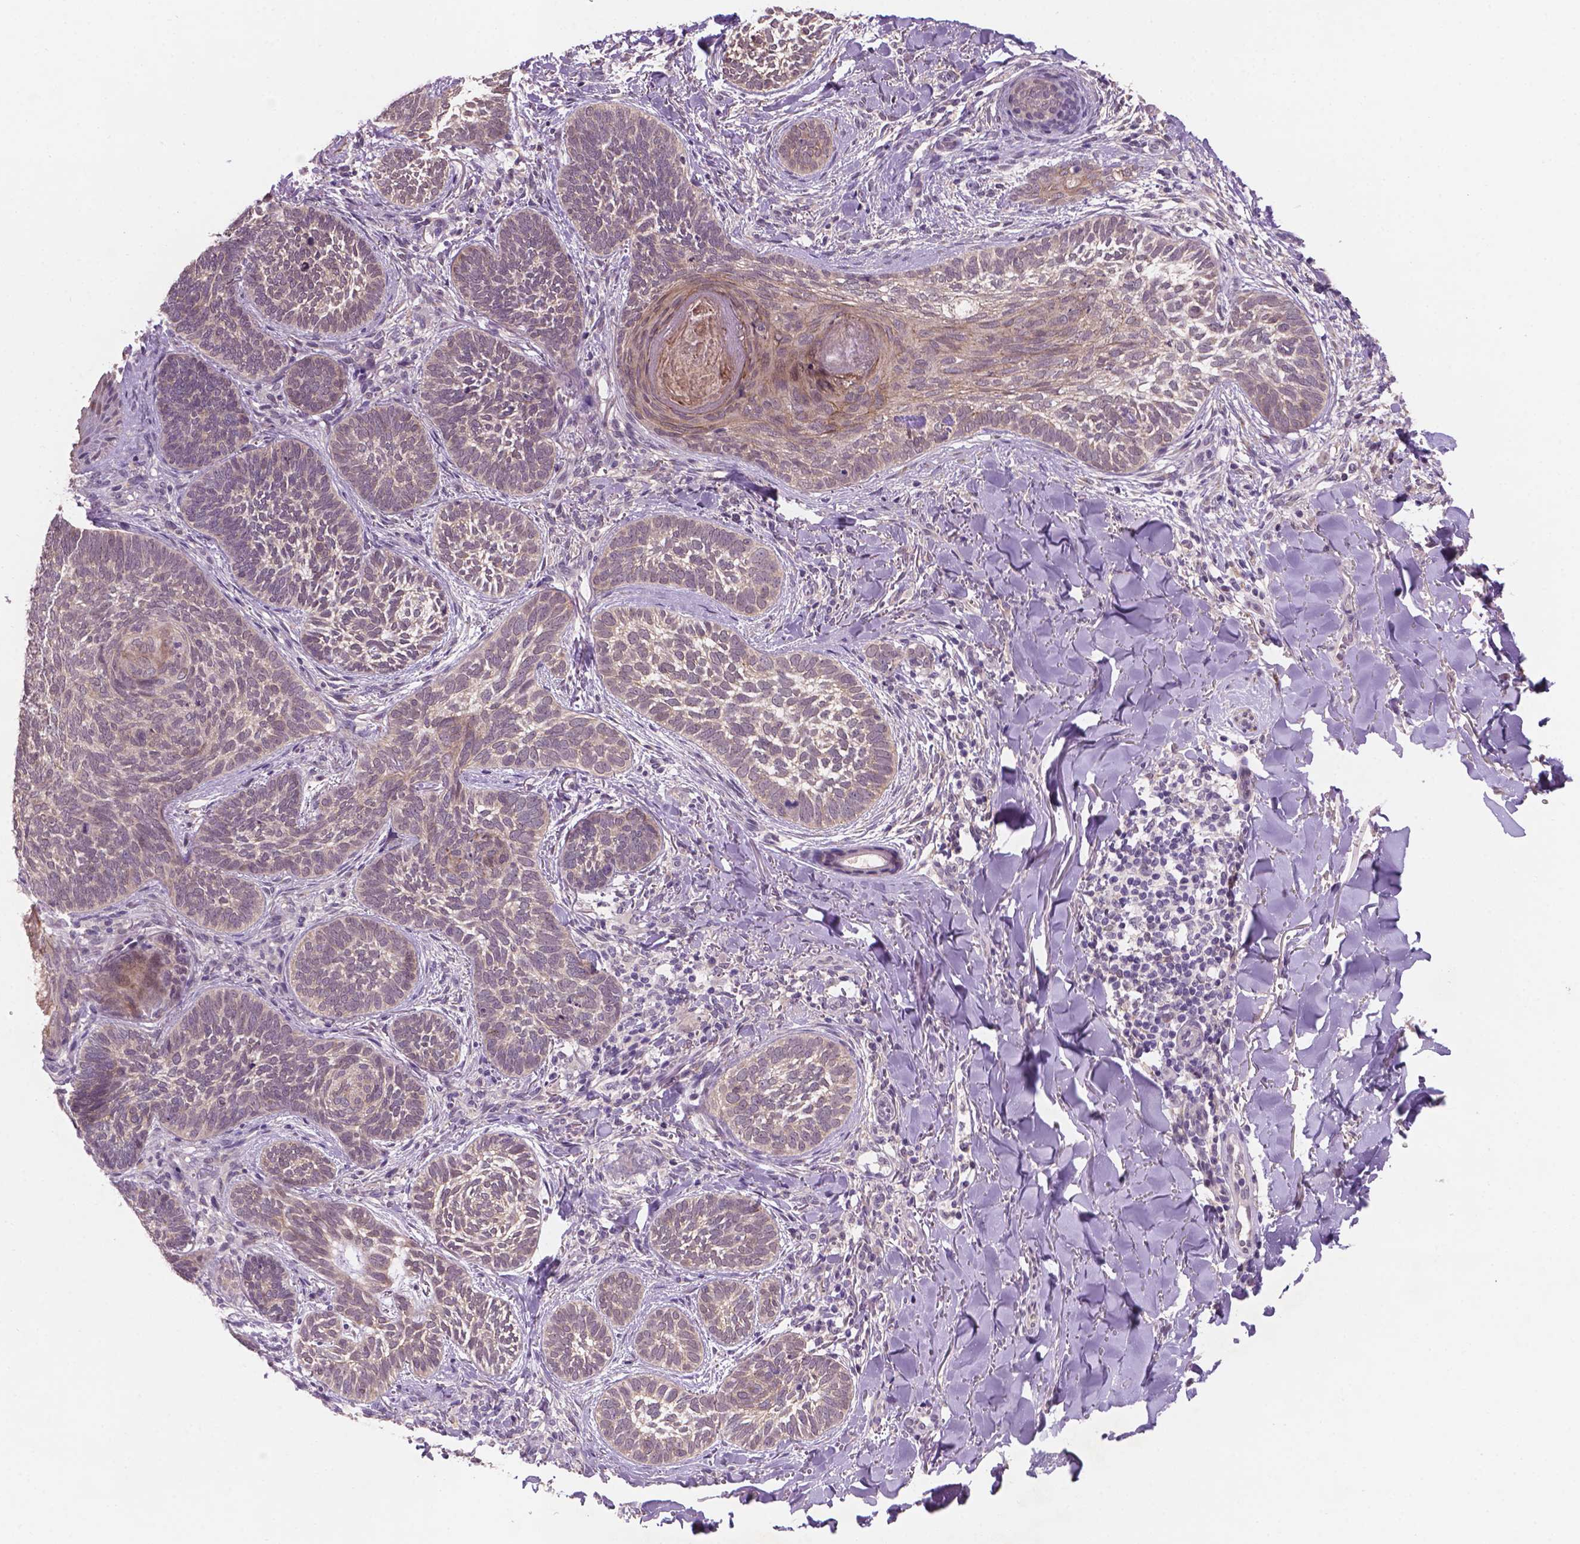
{"staining": {"intensity": "negative", "quantity": "none", "location": "none"}, "tissue": "skin cancer", "cell_type": "Tumor cells", "image_type": "cancer", "snomed": [{"axis": "morphology", "description": "Normal tissue, NOS"}, {"axis": "morphology", "description": "Basal cell carcinoma"}, {"axis": "topography", "description": "Skin"}], "caption": "A histopathology image of skin basal cell carcinoma stained for a protein demonstrates no brown staining in tumor cells. (Immunohistochemistry, brightfield microscopy, high magnification).", "gene": "GXYLT2", "patient": {"sex": "male", "age": 46}}